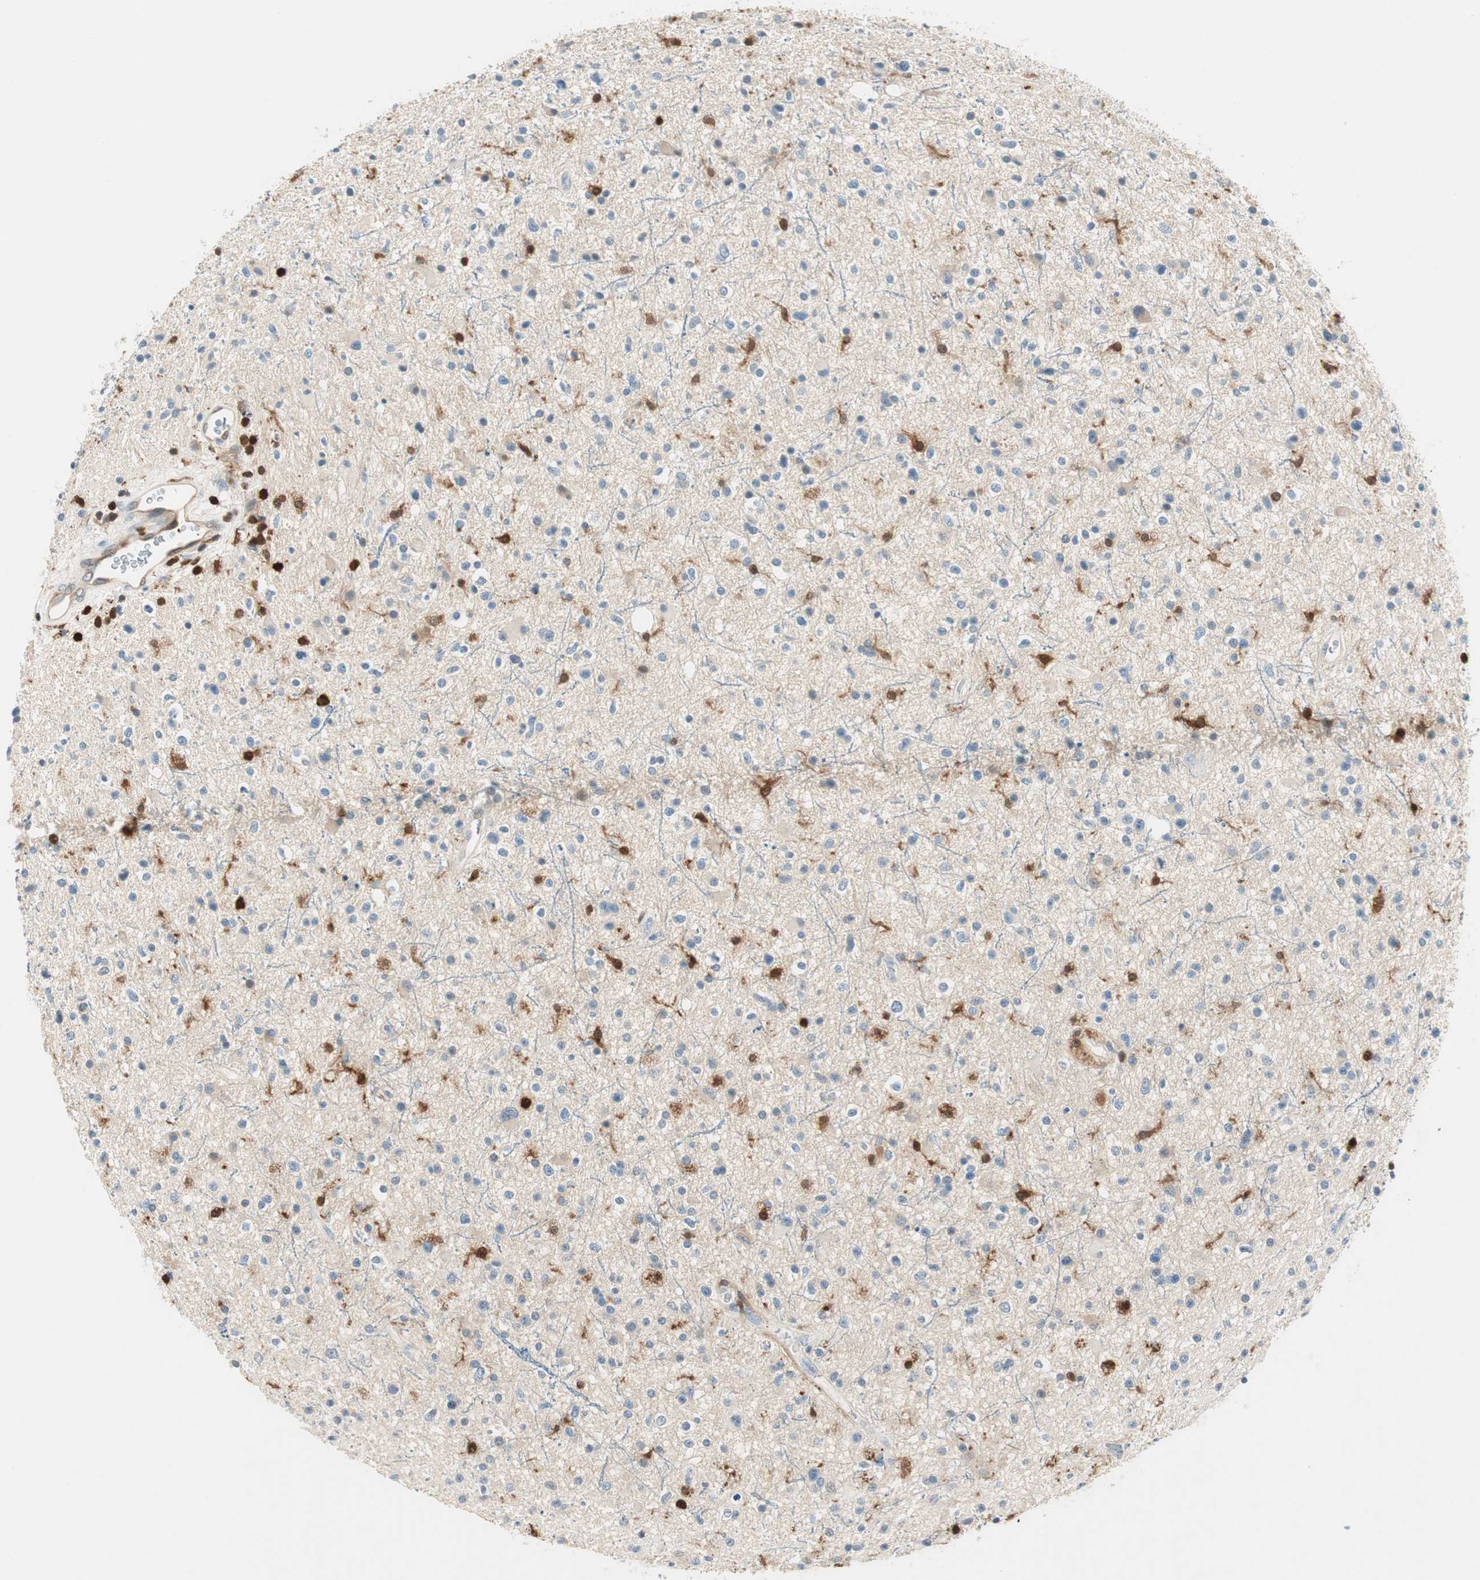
{"staining": {"intensity": "weak", "quantity": "<25%", "location": "cytoplasmic/membranous"}, "tissue": "glioma", "cell_type": "Tumor cells", "image_type": "cancer", "snomed": [{"axis": "morphology", "description": "Glioma, malignant, High grade"}, {"axis": "topography", "description": "Brain"}], "caption": "Immunohistochemistry of glioma shows no expression in tumor cells. The staining is performed using DAB brown chromogen with nuclei counter-stained in using hematoxylin.", "gene": "COTL1", "patient": {"sex": "male", "age": 33}}